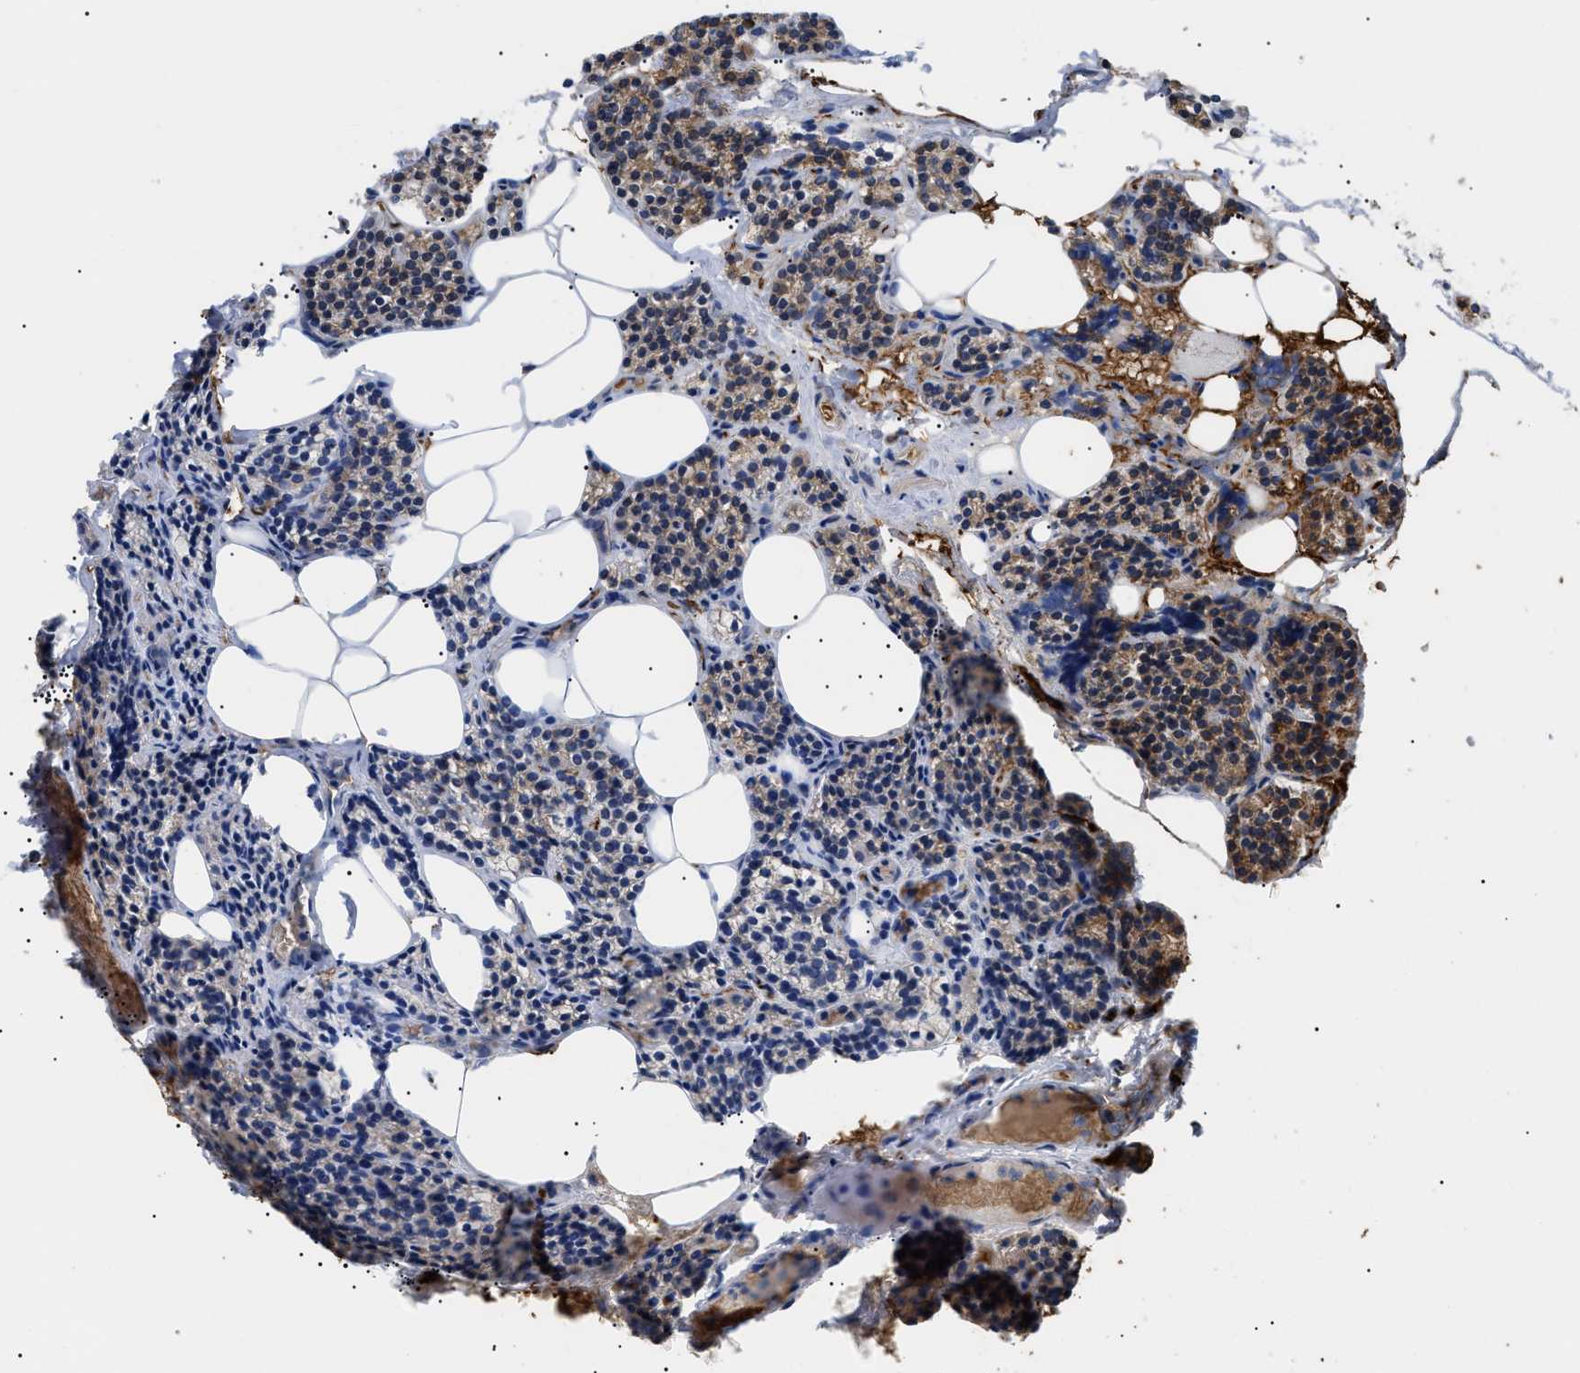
{"staining": {"intensity": "moderate", "quantity": ">75%", "location": "cytoplasmic/membranous"}, "tissue": "parathyroid gland", "cell_type": "Glandular cells", "image_type": "normal", "snomed": [{"axis": "morphology", "description": "Normal tissue, NOS"}, {"axis": "morphology", "description": "Adenoma, NOS"}, {"axis": "topography", "description": "Parathyroid gland"}], "caption": "A medium amount of moderate cytoplasmic/membranous positivity is present in approximately >75% of glandular cells in unremarkable parathyroid gland. The staining was performed using DAB, with brown indicating positive protein expression. Nuclei are stained blue with hematoxylin.", "gene": "MYO10", "patient": {"sex": "female", "age": 74}}